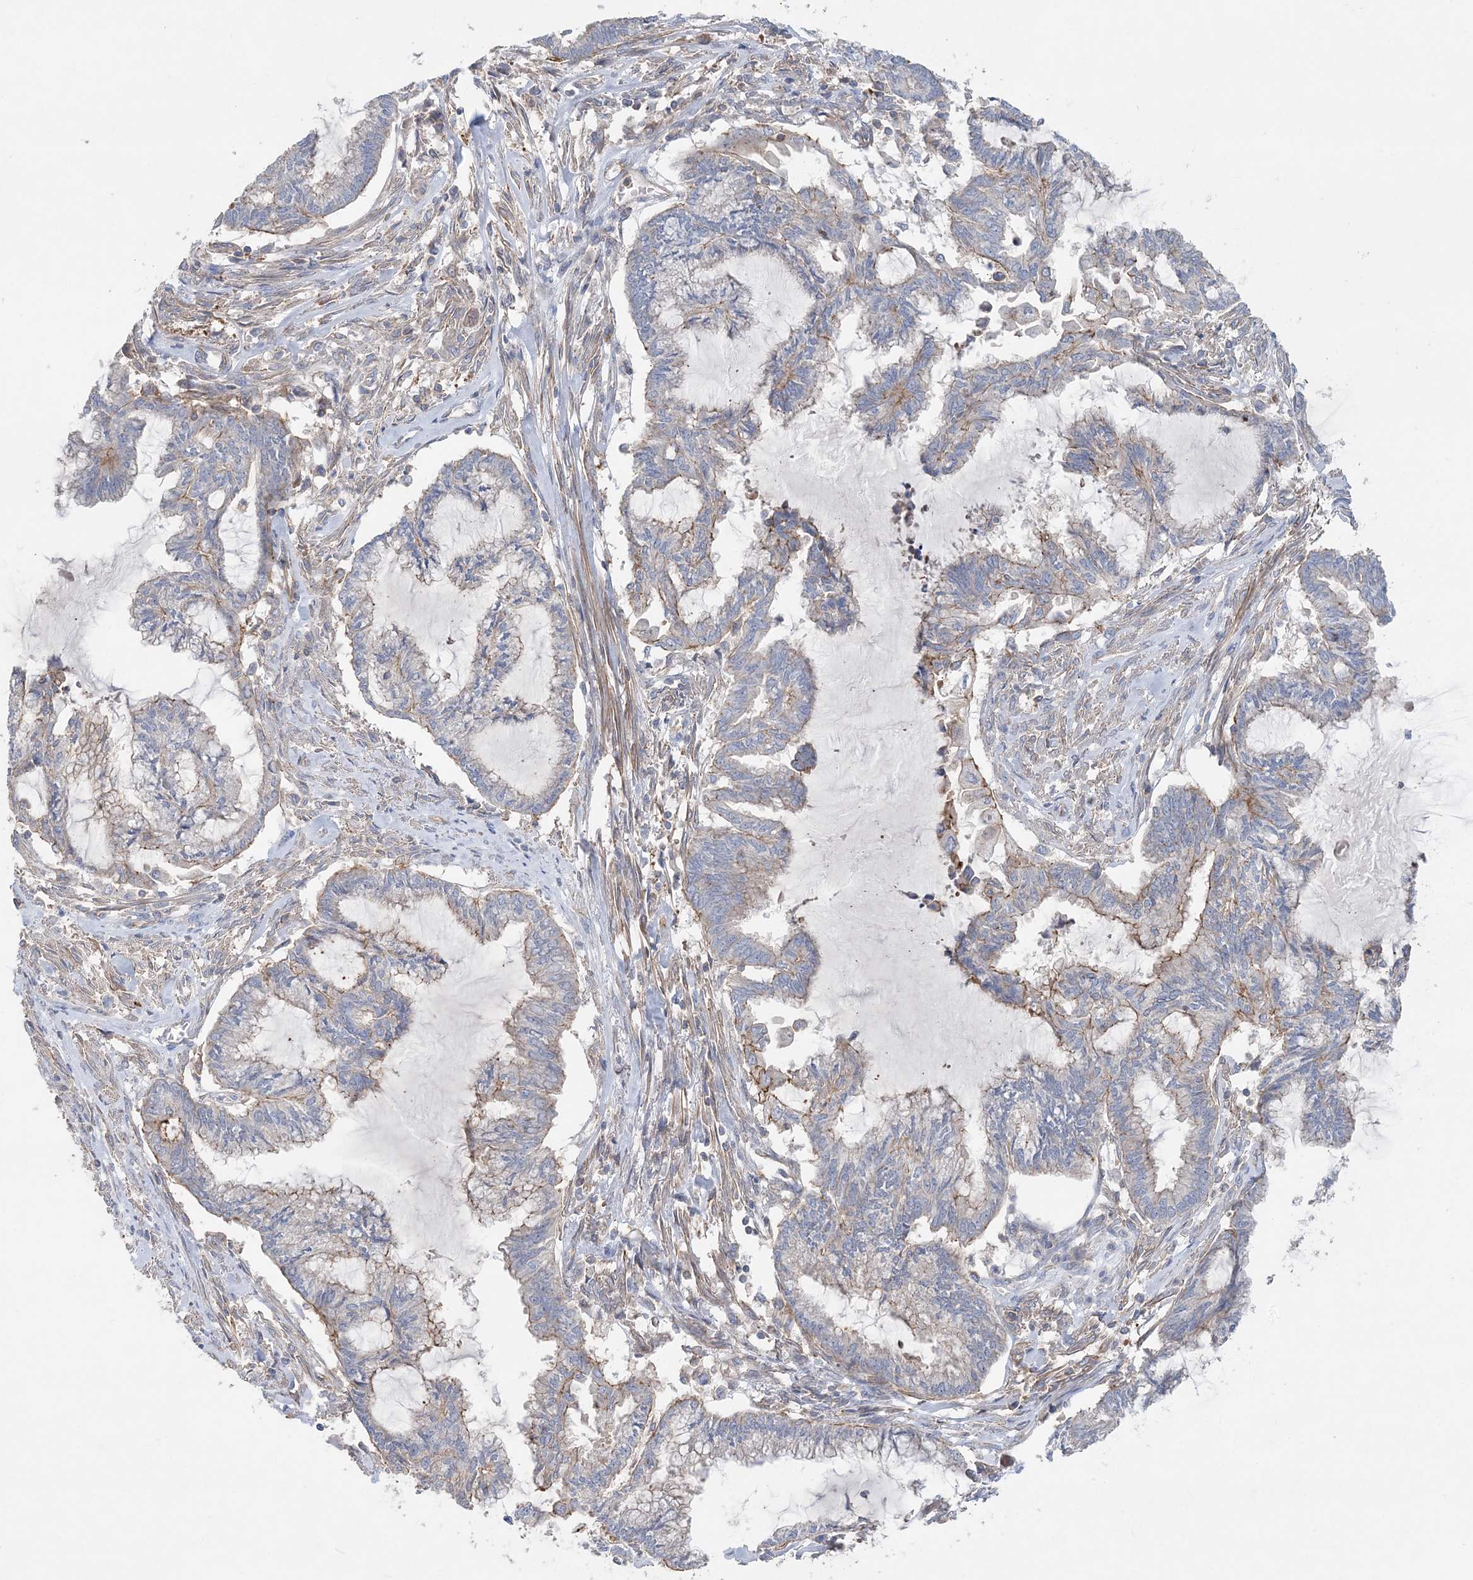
{"staining": {"intensity": "moderate", "quantity": "<25%", "location": "cytoplasmic/membranous"}, "tissue": "endometrial cancer", "cell_type": "Tumor cells", "image_type": "cancer", "snomed": [{"axis": "morphology", "description": "Adenocarcinoma, NOS"}, {"axis": "topography", "description": "Endometrium"}], "caption": "IHC of human endometrial adenocarcinoma reveals low levels of moderate cytoplasmic/membranous positivity in about <25% of tumor cells.", "gene": "PIGC", "patient": {"sex": "female", "age": 86}}